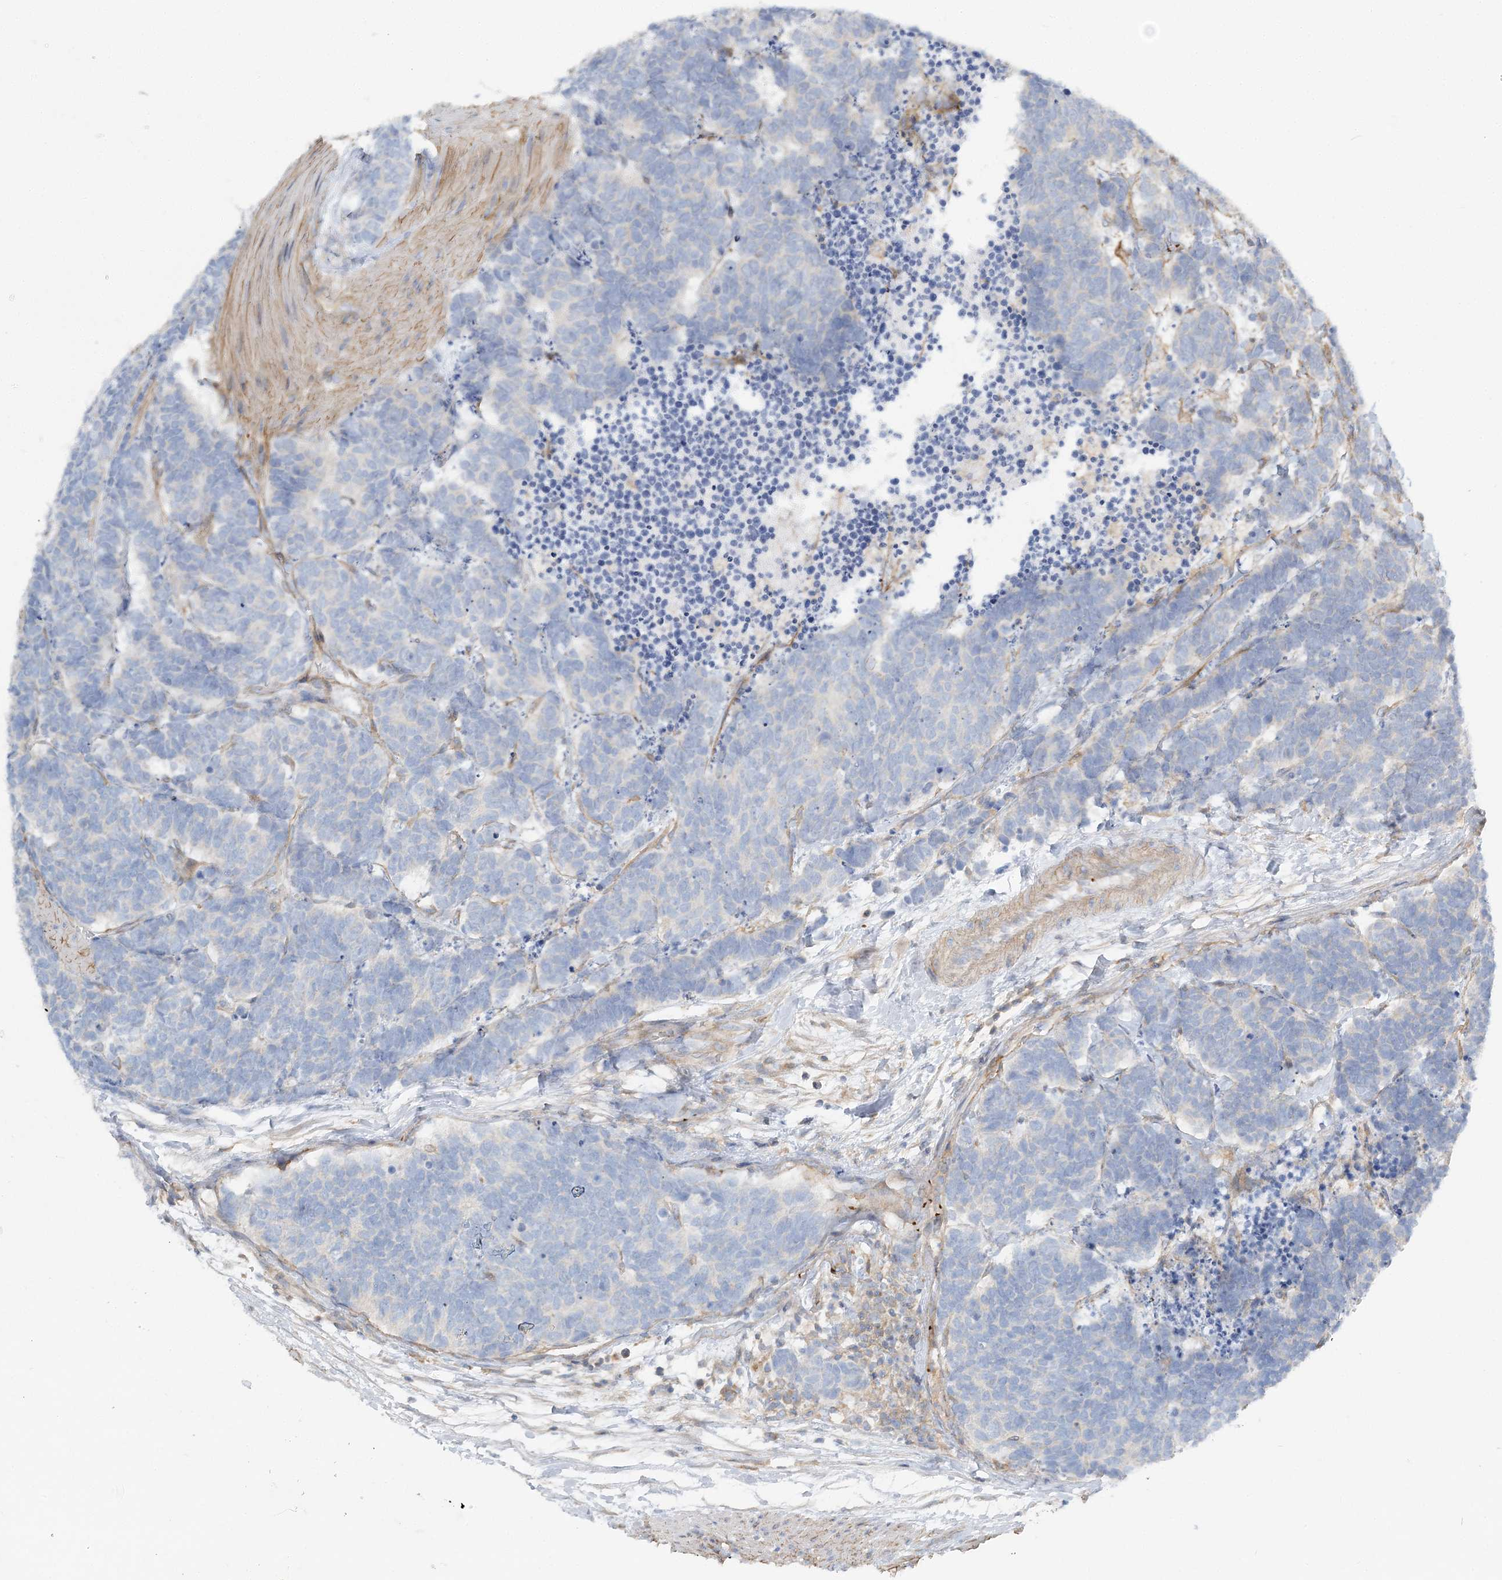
{"staining": {"intensity": "negative", "quantity": "none", "location": "none"}, "tissue": "carcinoid", "cell_type": "Tumor cells", "image_type": "cancer", "snomed": [{"axis": "morphology", "description": "Carcinoma, NOS"}, {"axis": "morphology", "description": "Carcinoid, malignant, NOS"}, {"axis": "topography", "description": "Urinary bladder"}], "caption": "Protein analysis of carcinoid (malignant) reveals no significant staining in tumor cells.", "gene": "CUEDC2", "patient": {"sex": "male", "age": 57}}